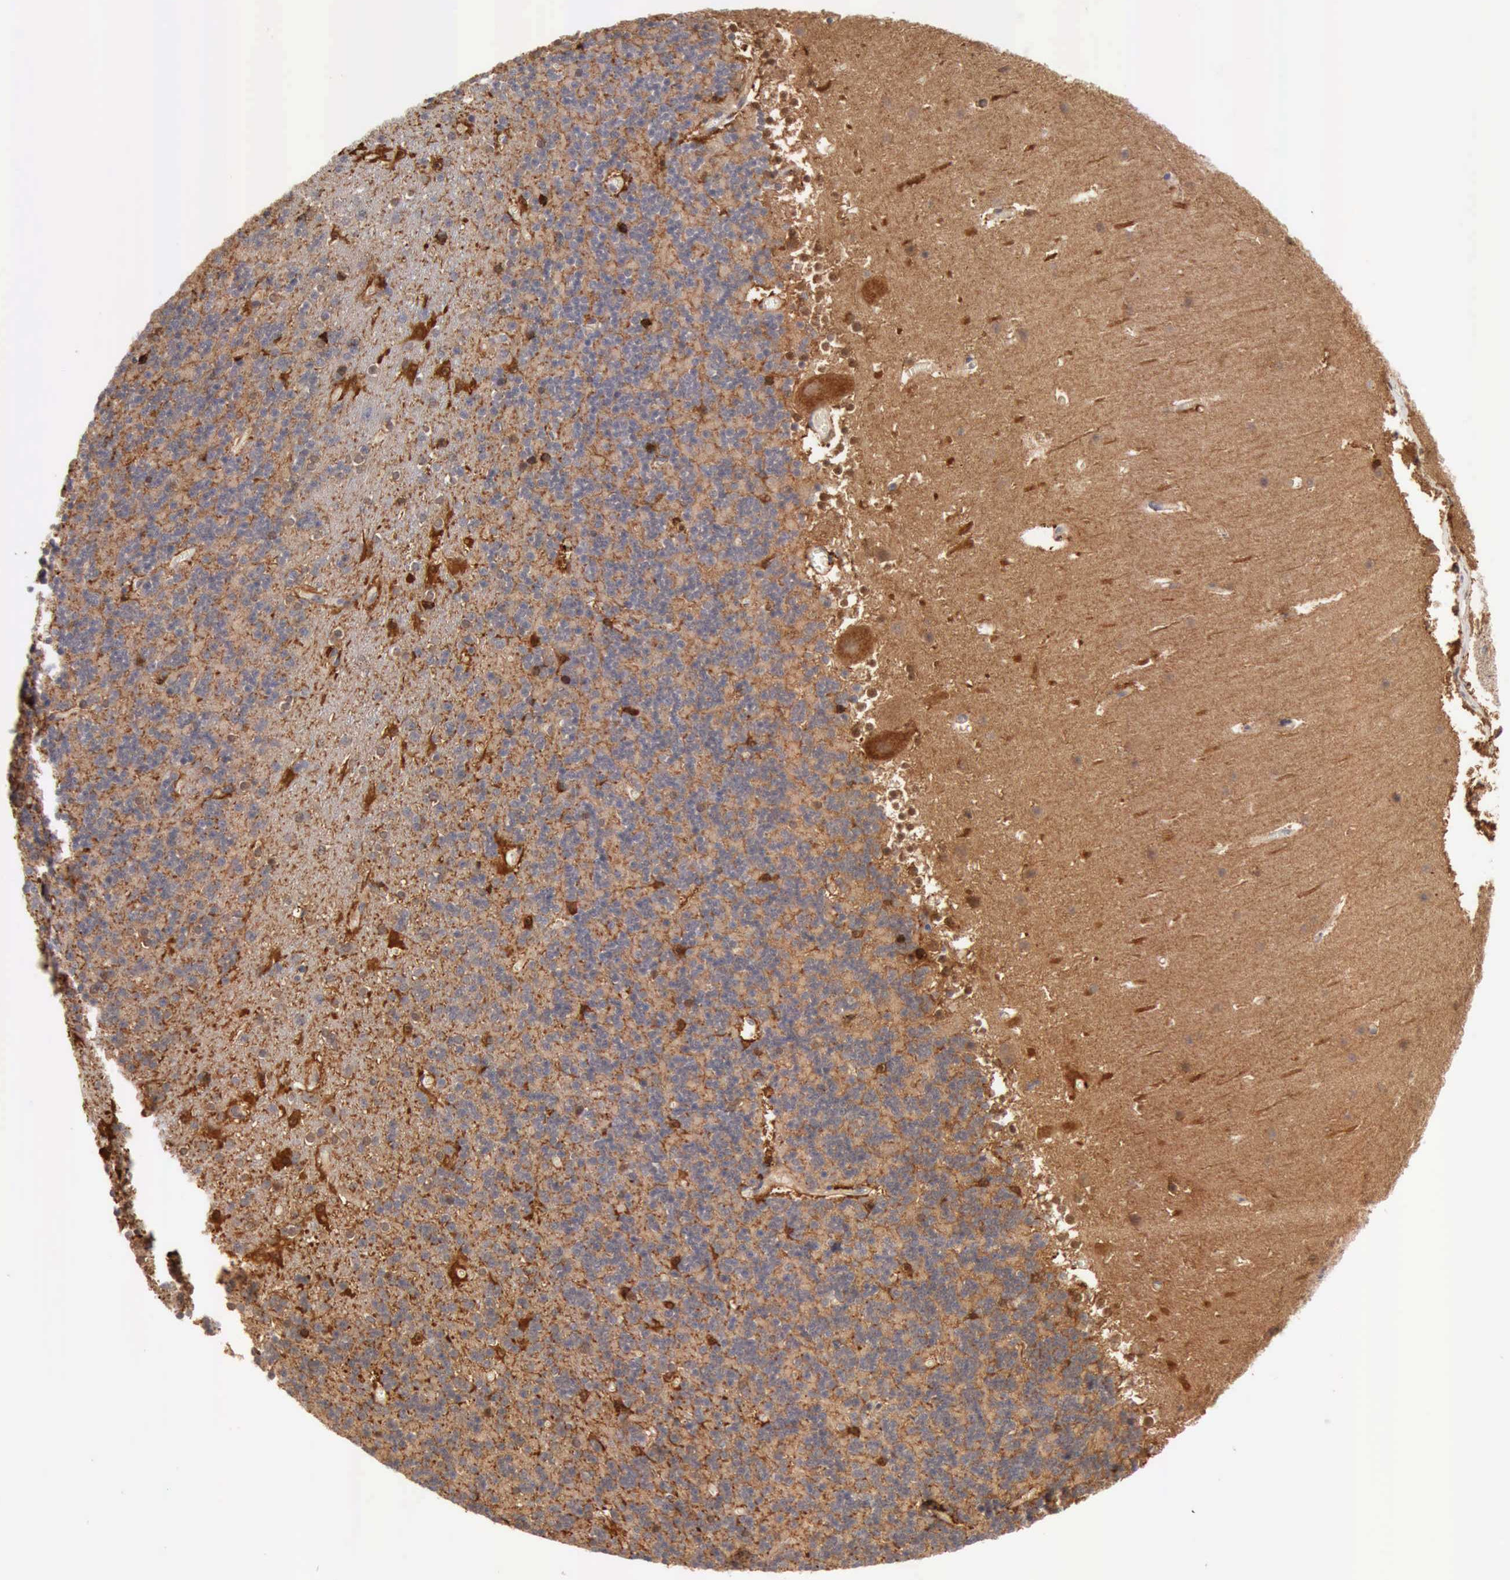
{"staining": {"intensity": "moderate", "quantity": ">75%", "location": "cytoplasmic/membranous"}, "tissue": "cerebellum", "cell_type": "Cells in granular layer", "image_type": "normal", "snomed": [{"axis": "morphology", "description": "Normal tissue, NOS"}, {"axis": "topography", "description": "Cerebellum"}], "caption": "IHC (DAB) staining of normal human cerebellum exhibits moderate cytoplasmic/membranous protein staining in approximately >75% of cells in granular layer.", "gene": "PTGR2", "patient": {"sex": "male", "age": 45}}